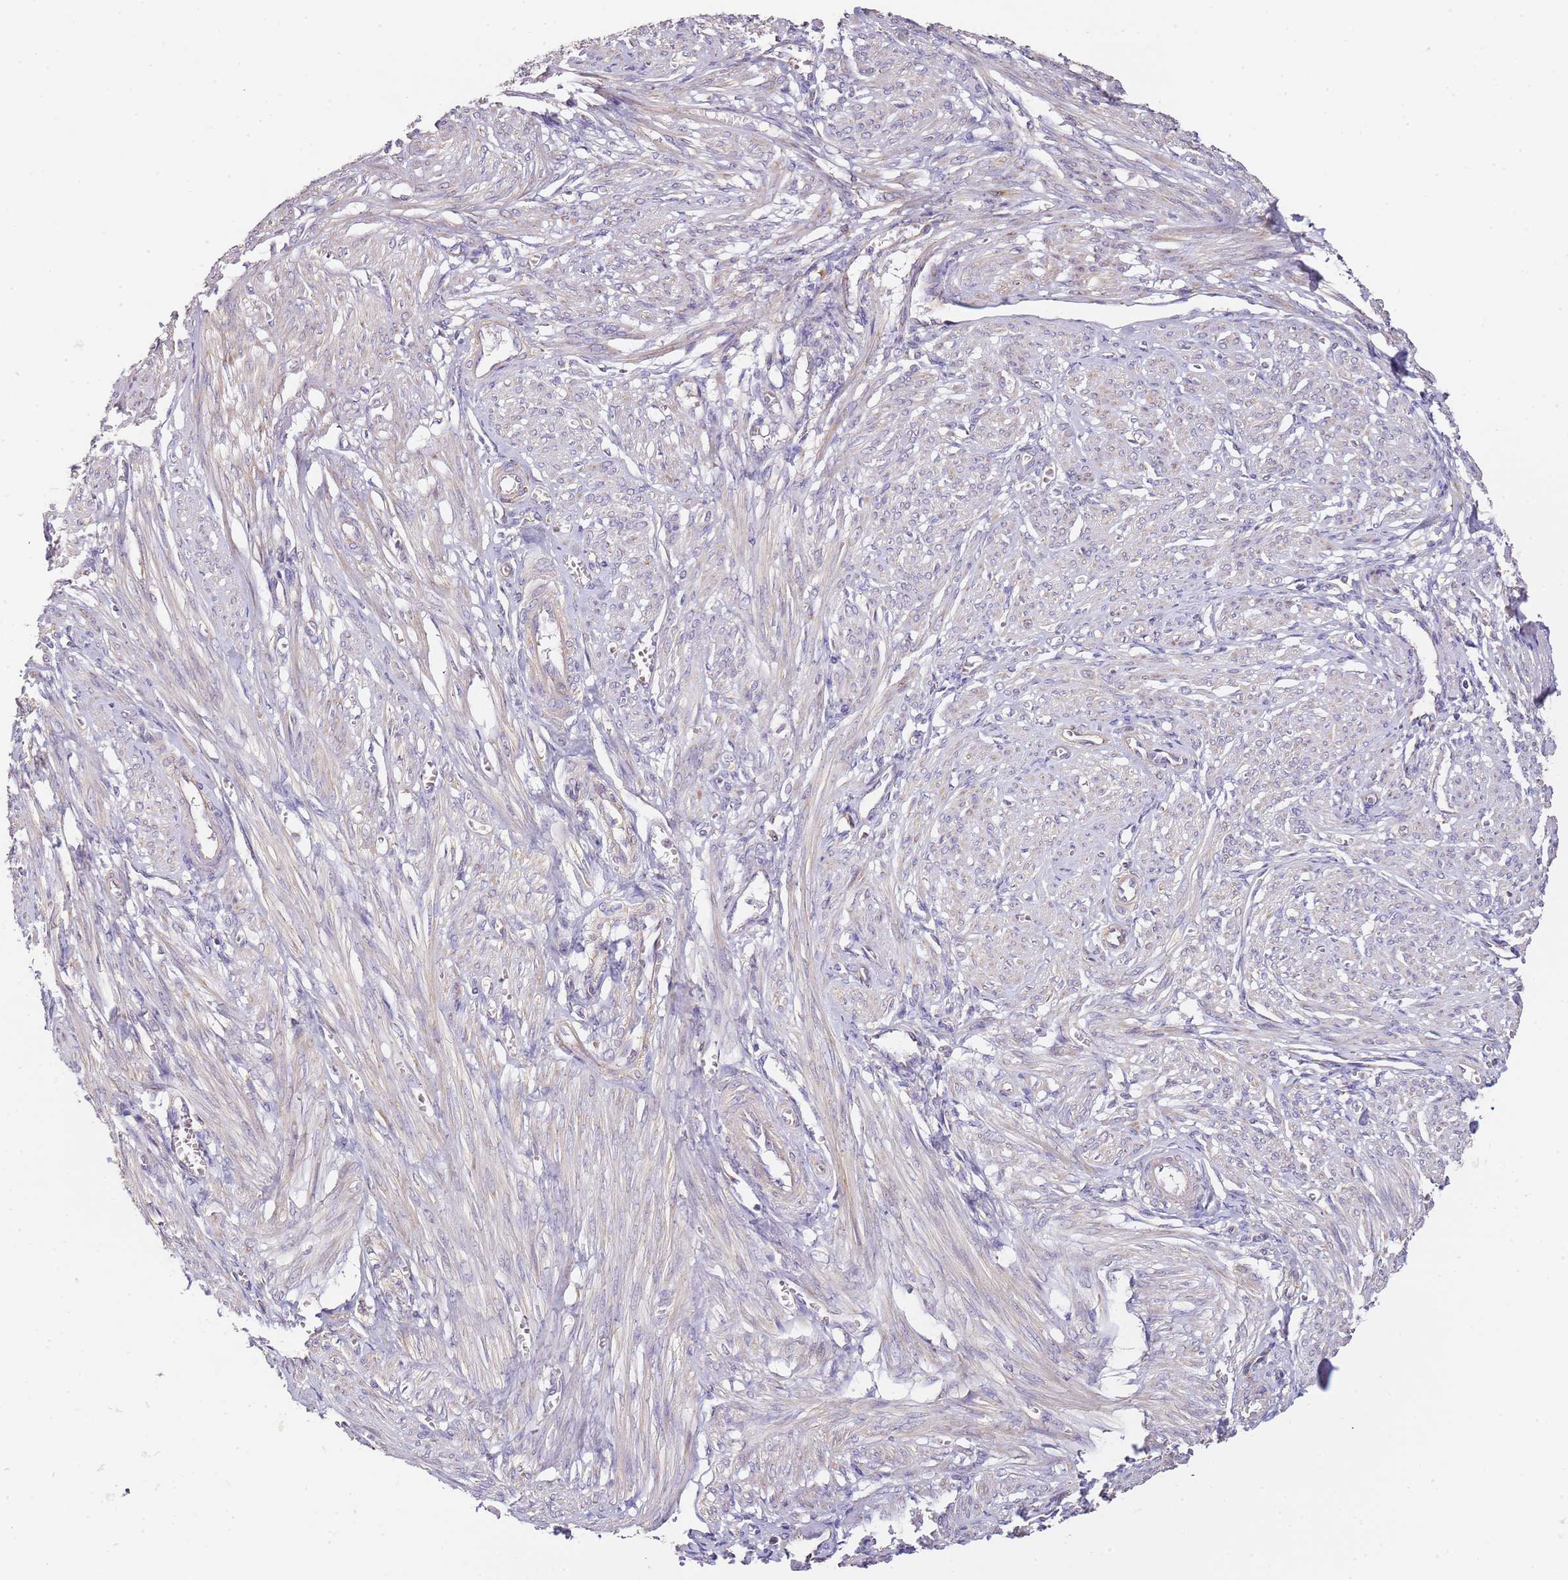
{"staining": {"intensity": "weak", "quantity": "<25%", "location": "cytoplasmic/membranous"}, "tissue": "smooth muscle", "cell_type": "Smooth muscle cells", "image_type": "normal", "snomed": [{"axis": "morphology", "description": "Normal tissue, NOS"}, {"axis": "topography", "description": "Smooth muscle"}], "caption": "Immunohistochemistry histopathology image of benign smooth muscle stained for a protein (brown), which shows no positivity in smooth muscle cells. (DAB (3,3'-diaminobenzidine) immunohistochemistry visualized using brightfield microscopy, high magnification).", "gene": "OR2B11", "patient": {"sex": "female", "age": 39}}